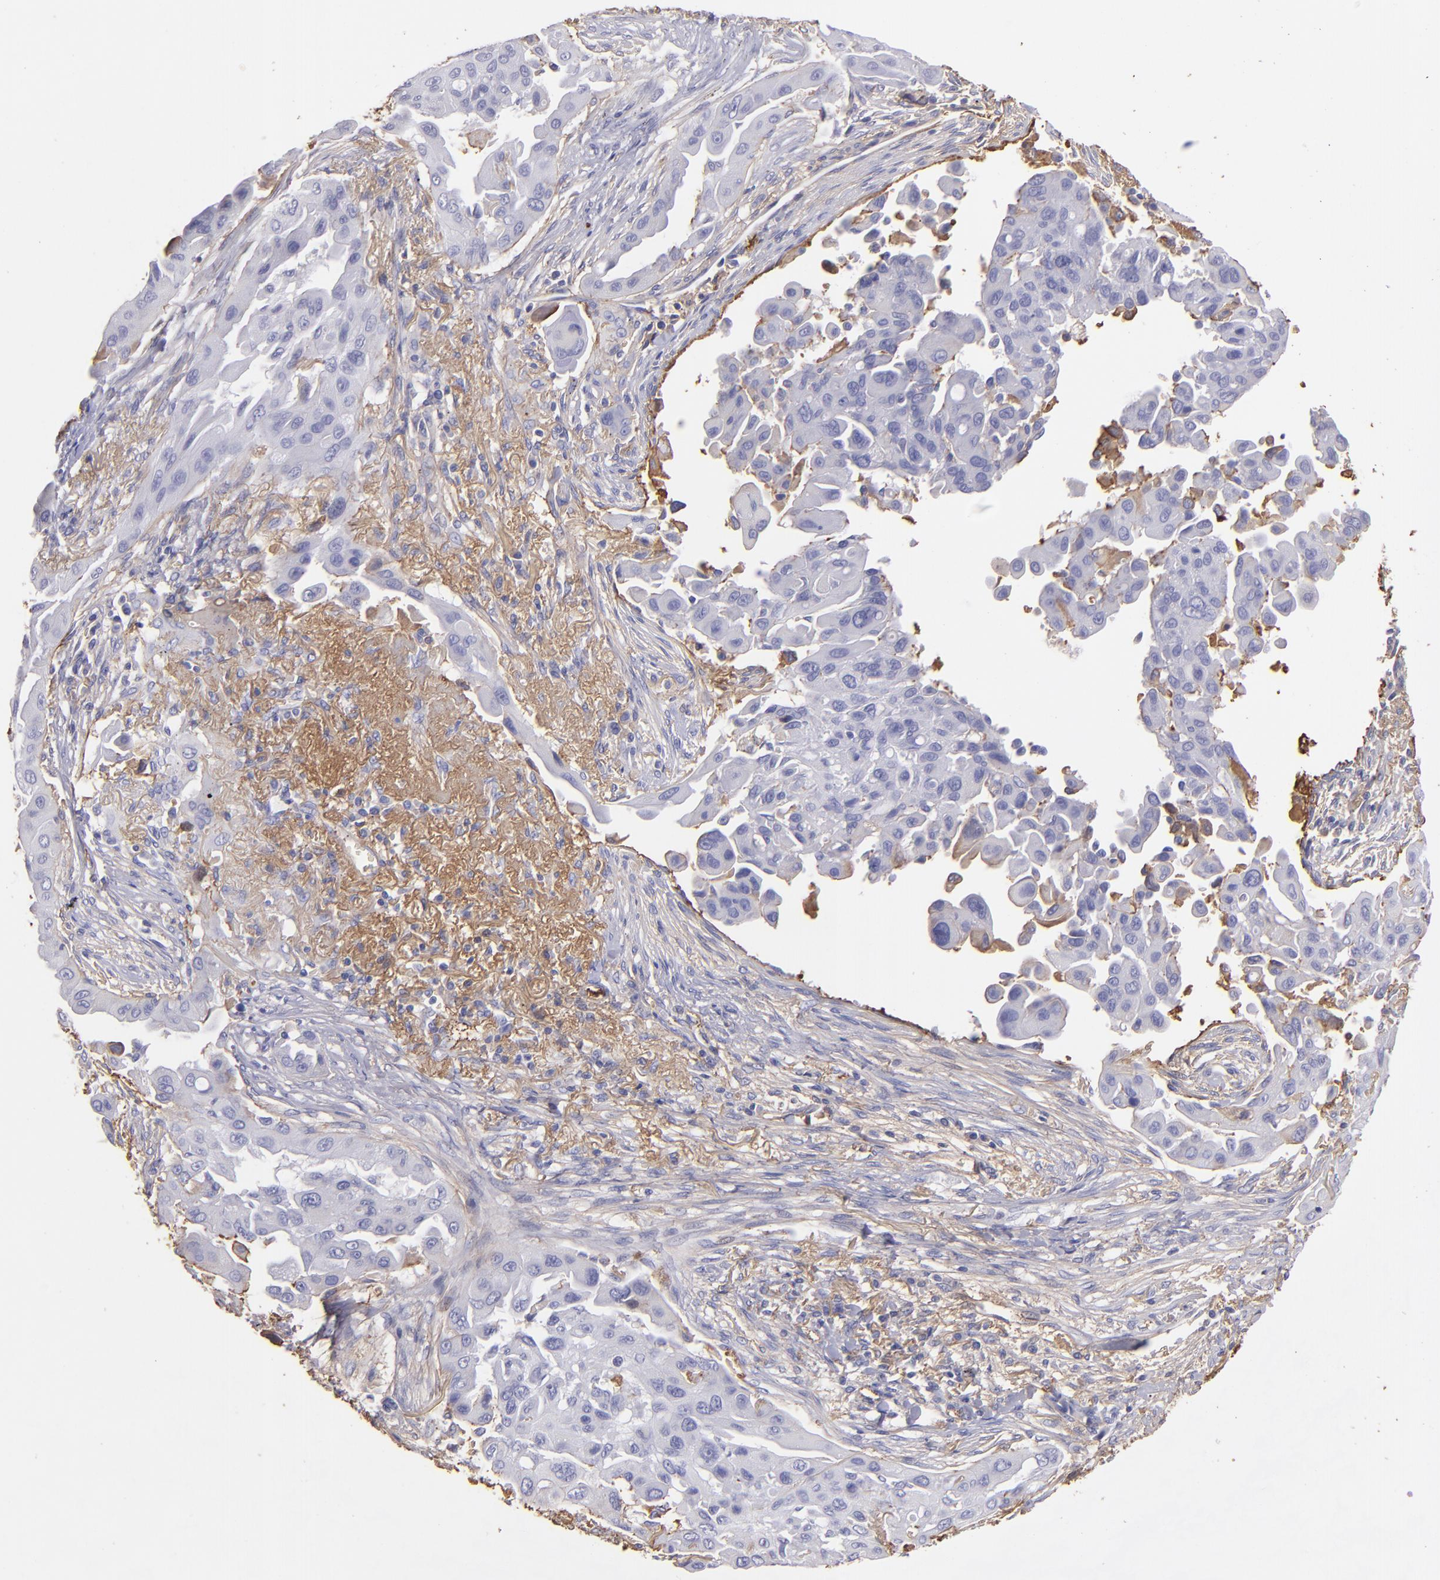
{"staining": {"intensity": "weak", "quantity": "25%-75%", "location": "cytoplasmic/membranous"}, "tissue": "lung cancer", "cell_type": "Tumor cells", "image_type": "cancer", "snomed": [{"axis": "morphology", "description": "Adenocarcinoma, NOS"}, {"axis": "topography", "description": "Lung"}], "caption": "About 25%-75% of tumor cells in adenocarcinoma (lung) exhibit weak cytoplasmic/membranous protein staining as visualized by brown immunohistochemical staining.", "gene": "FGB", "patient": {"sex": "male", "age": 68}}